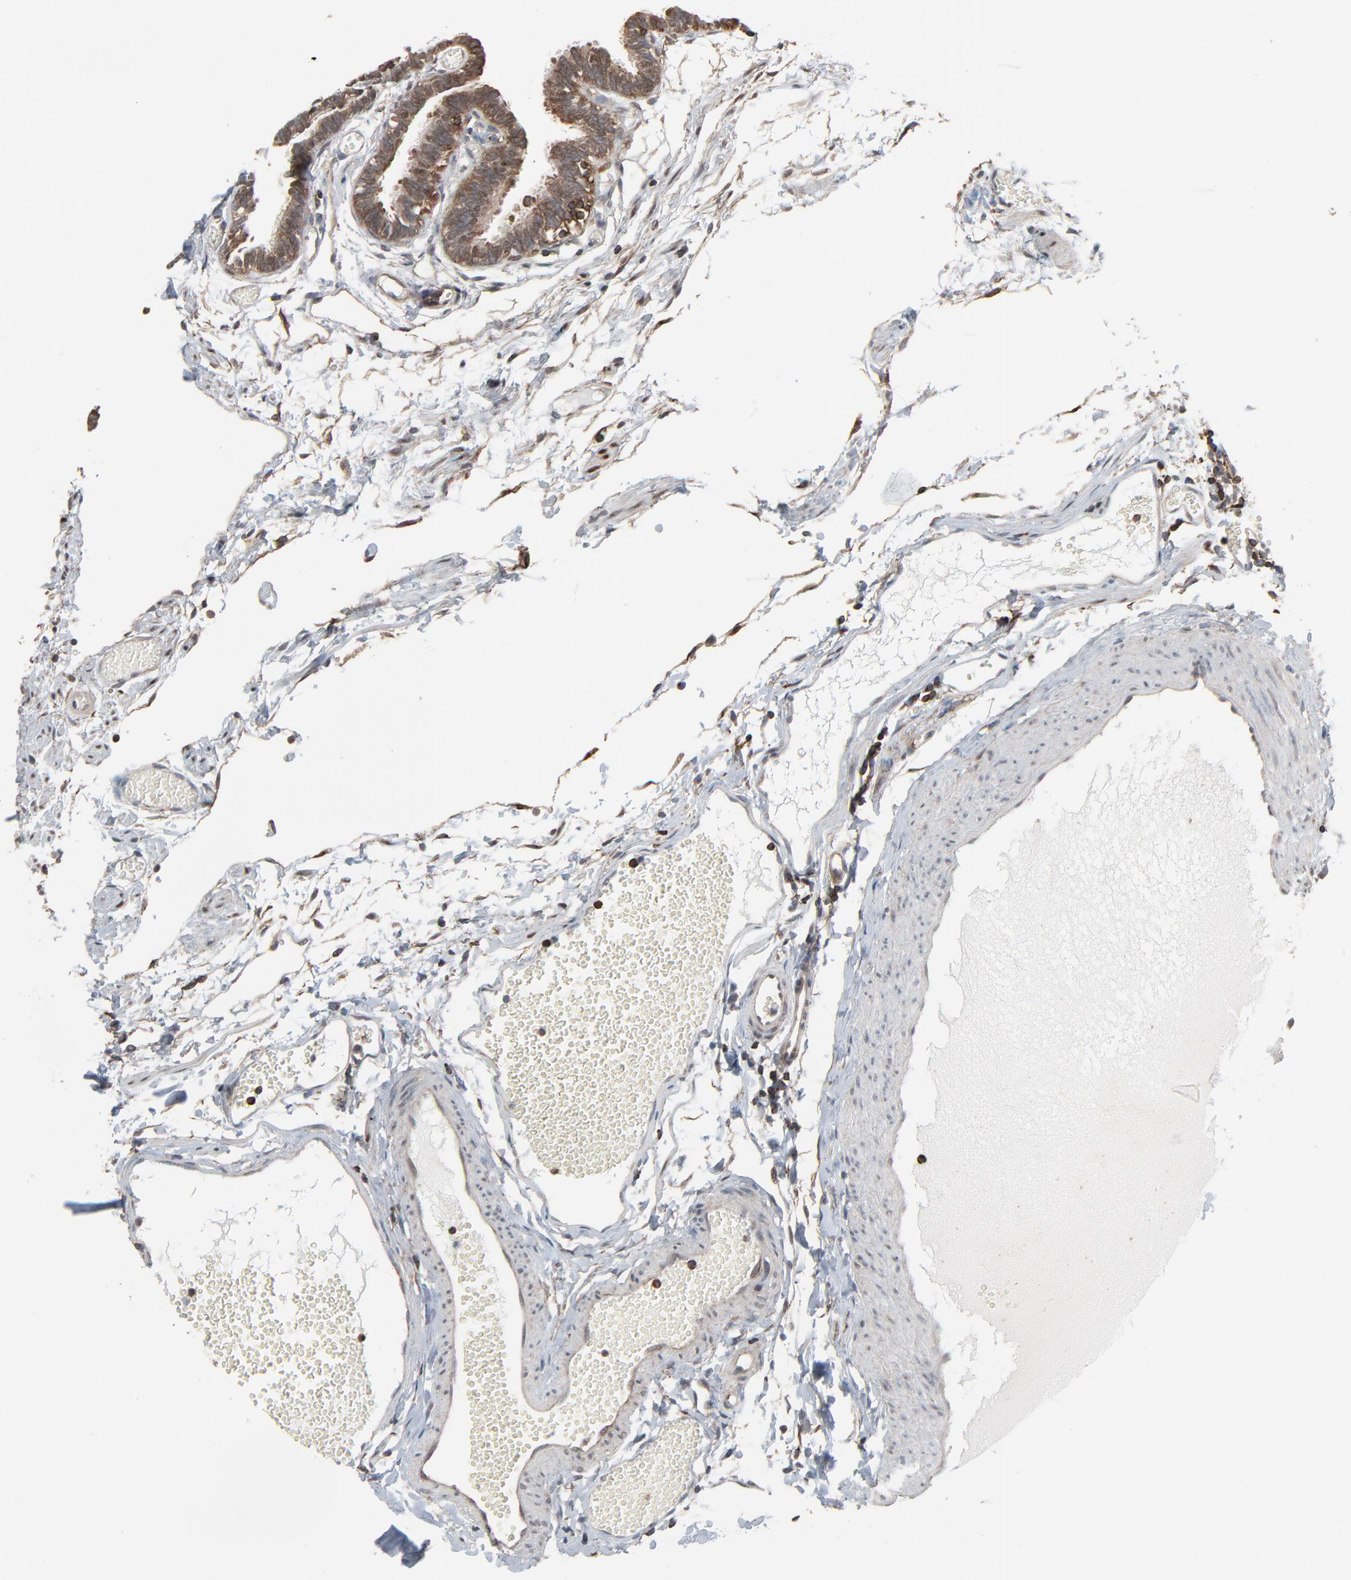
{"staining": {"intensity": "moderate", "quantity": ">75%", "location": "cytoplasmic/membranous"}, "tissue": "fallopian tube", "cell_type": "Glandular cells", "image_type": "normal", "snomed": [{"axis": "morphology", "description": "Normal tissue, NOS"}, {"axis": "topography", "description": "Fallopian tube"}], "caption": "Immunohistochemical staining of unremarkable fallopian tube exhibits moderate cytoplasmic/membranous protein staining in about >75% of glandular cells. The protein of interest is stained brown, and the nuclei are stained in blue (DAB IHC with brightfield microscopy, high magnification).", "gene": "OPTN", "patient": {"sex": "female", "age": 29}}